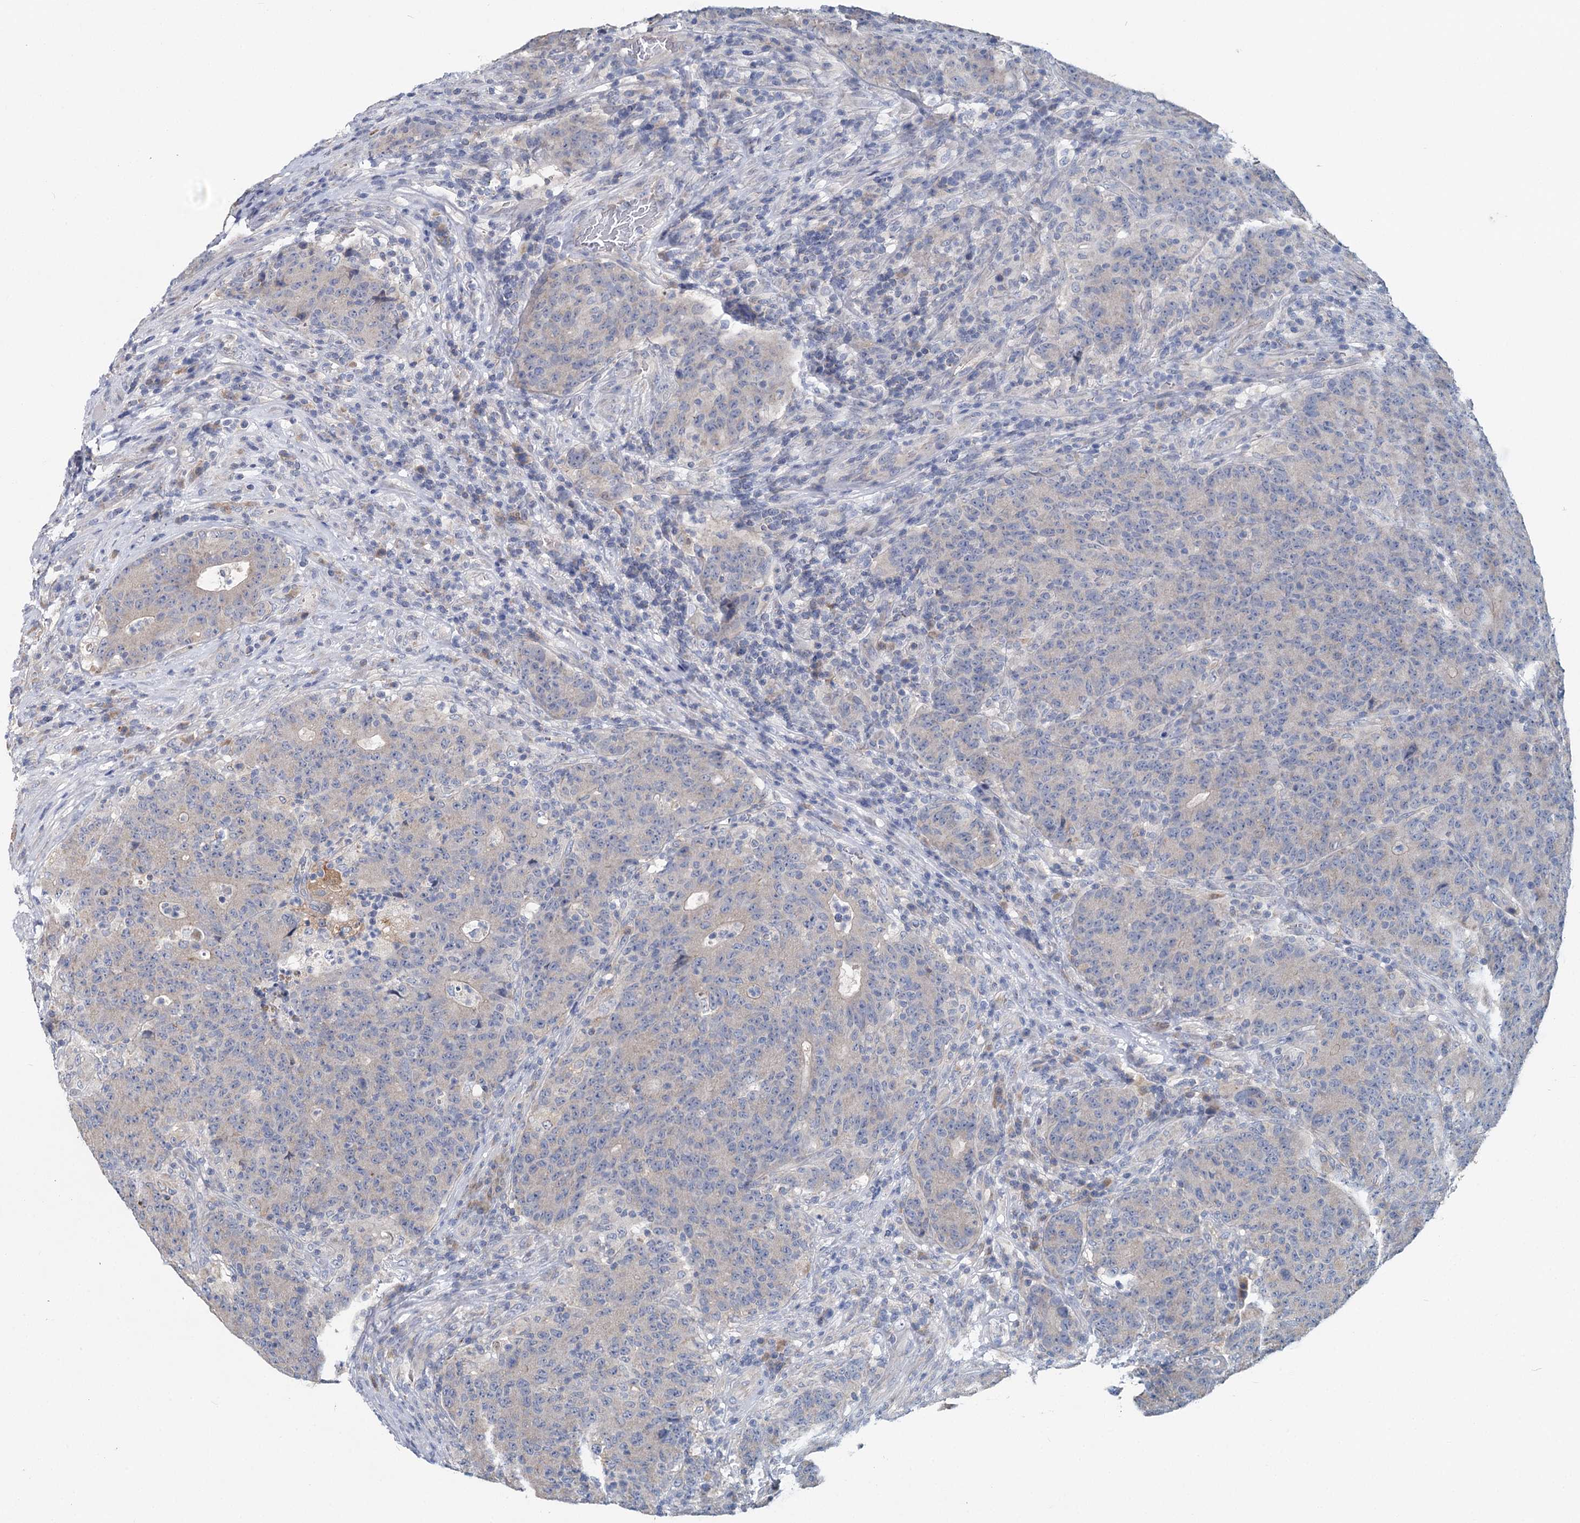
{"staining": {"intensity": "negative", "quantity": "none", "location": "none"}, "tissue": "colorectal cancer", "cell_type": "Tumor cells", "image_type": "cancer", "snomed": [{"axis": "morphology", "description": "Adenocarcinoma, NOS"}, {"axis": "topography", "description": "Colon"}], "caption": "A photomicrograph of human colorectal cancer is negative for staining in tumor cells.", "gene": "ANKRD16", "patient": {"sex": "female", "age": 75}}